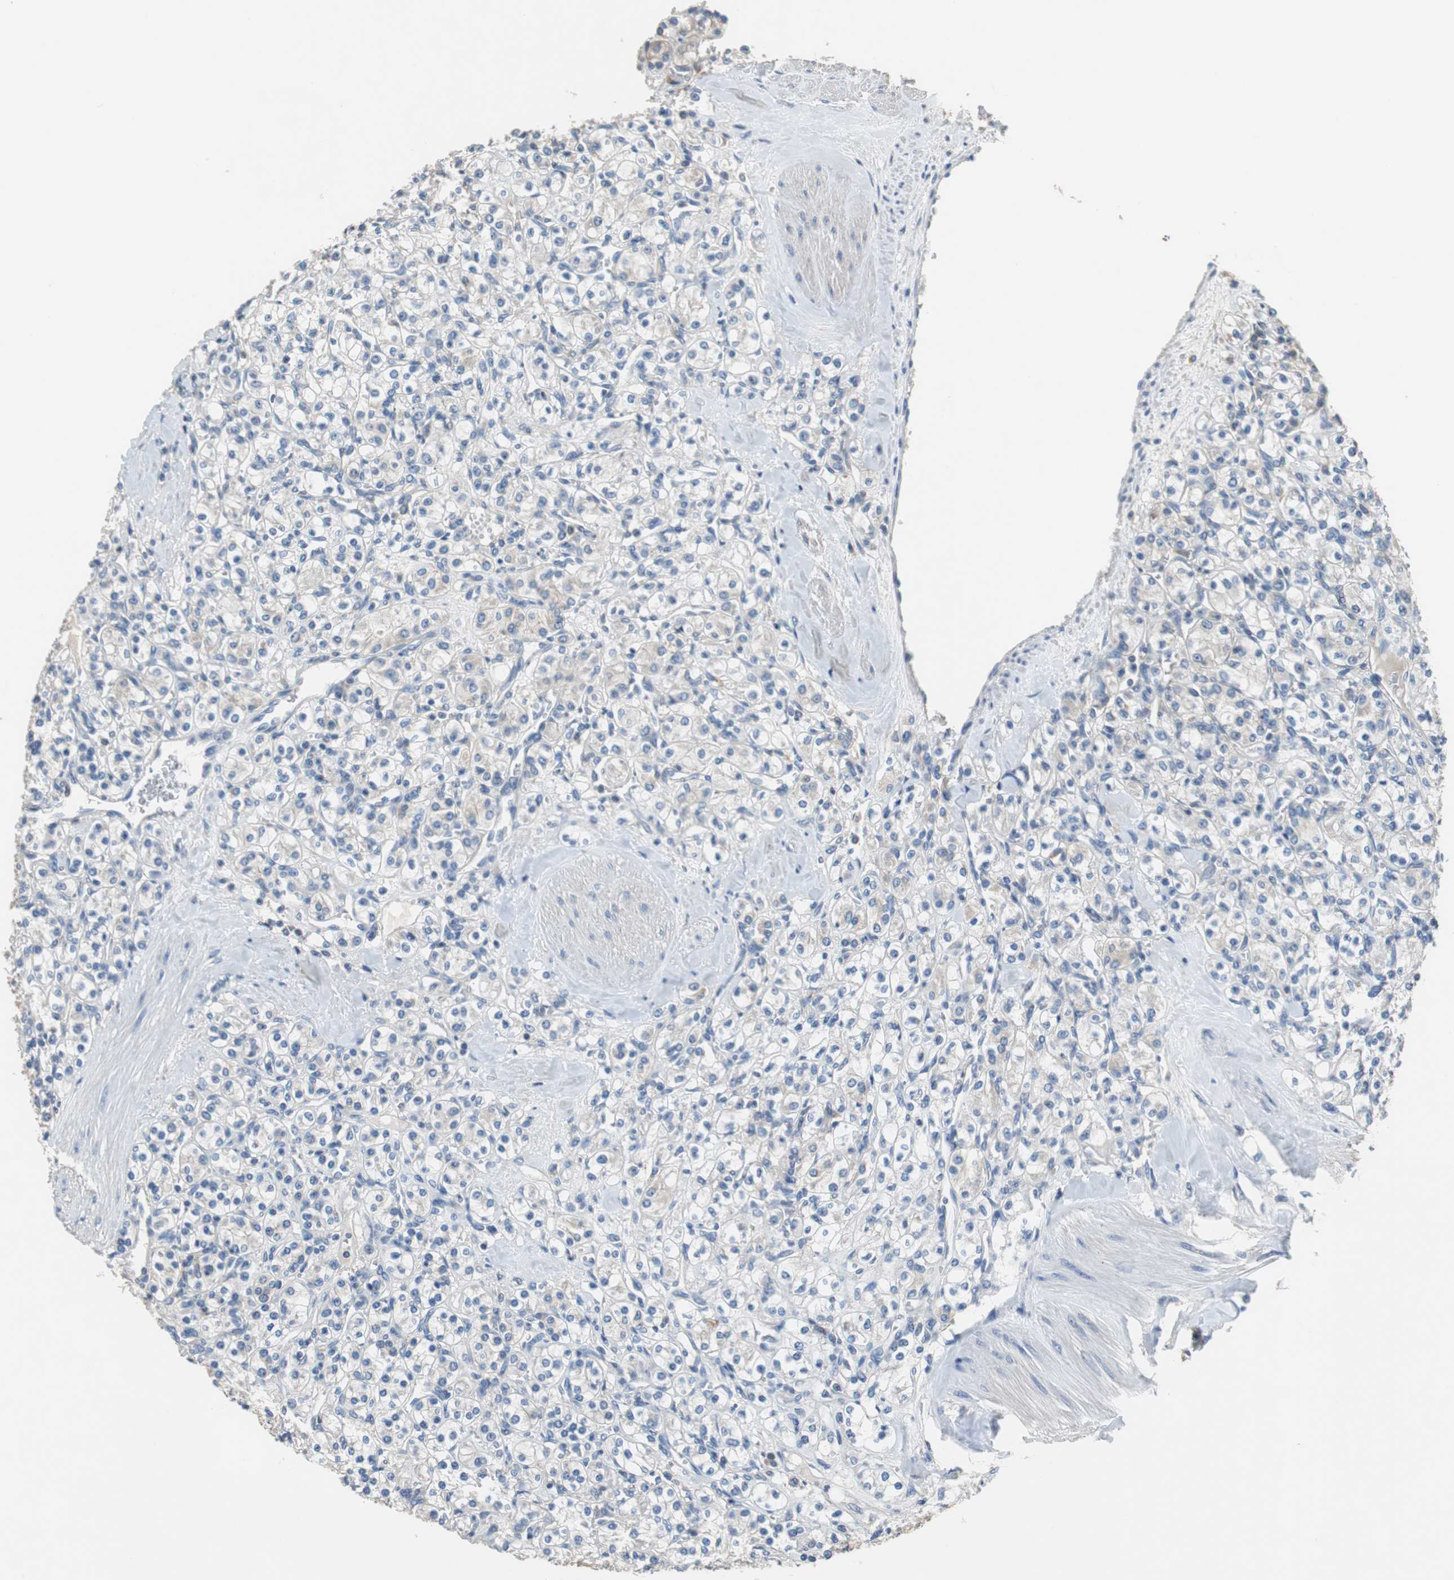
{"staining": {"intensity": "negative", "quantity": "none", "location": "none"}, "tissue": "renal cancer", "cell_type": "Tumor cells", "image_type": "cancer", "snomed": [{"axis": "morphology", "description": "Adenocarcinoma, NOS"}, {"axis": "topography", "description": "Kidney"}], "caption": "Immunohistochemistry (IHC) of human renal cancer (adenocarcinoma) demonstrates no positivity in tumor cells.", "gene": "PRKCA", "patient": {"sex": "male", "age": 77}}